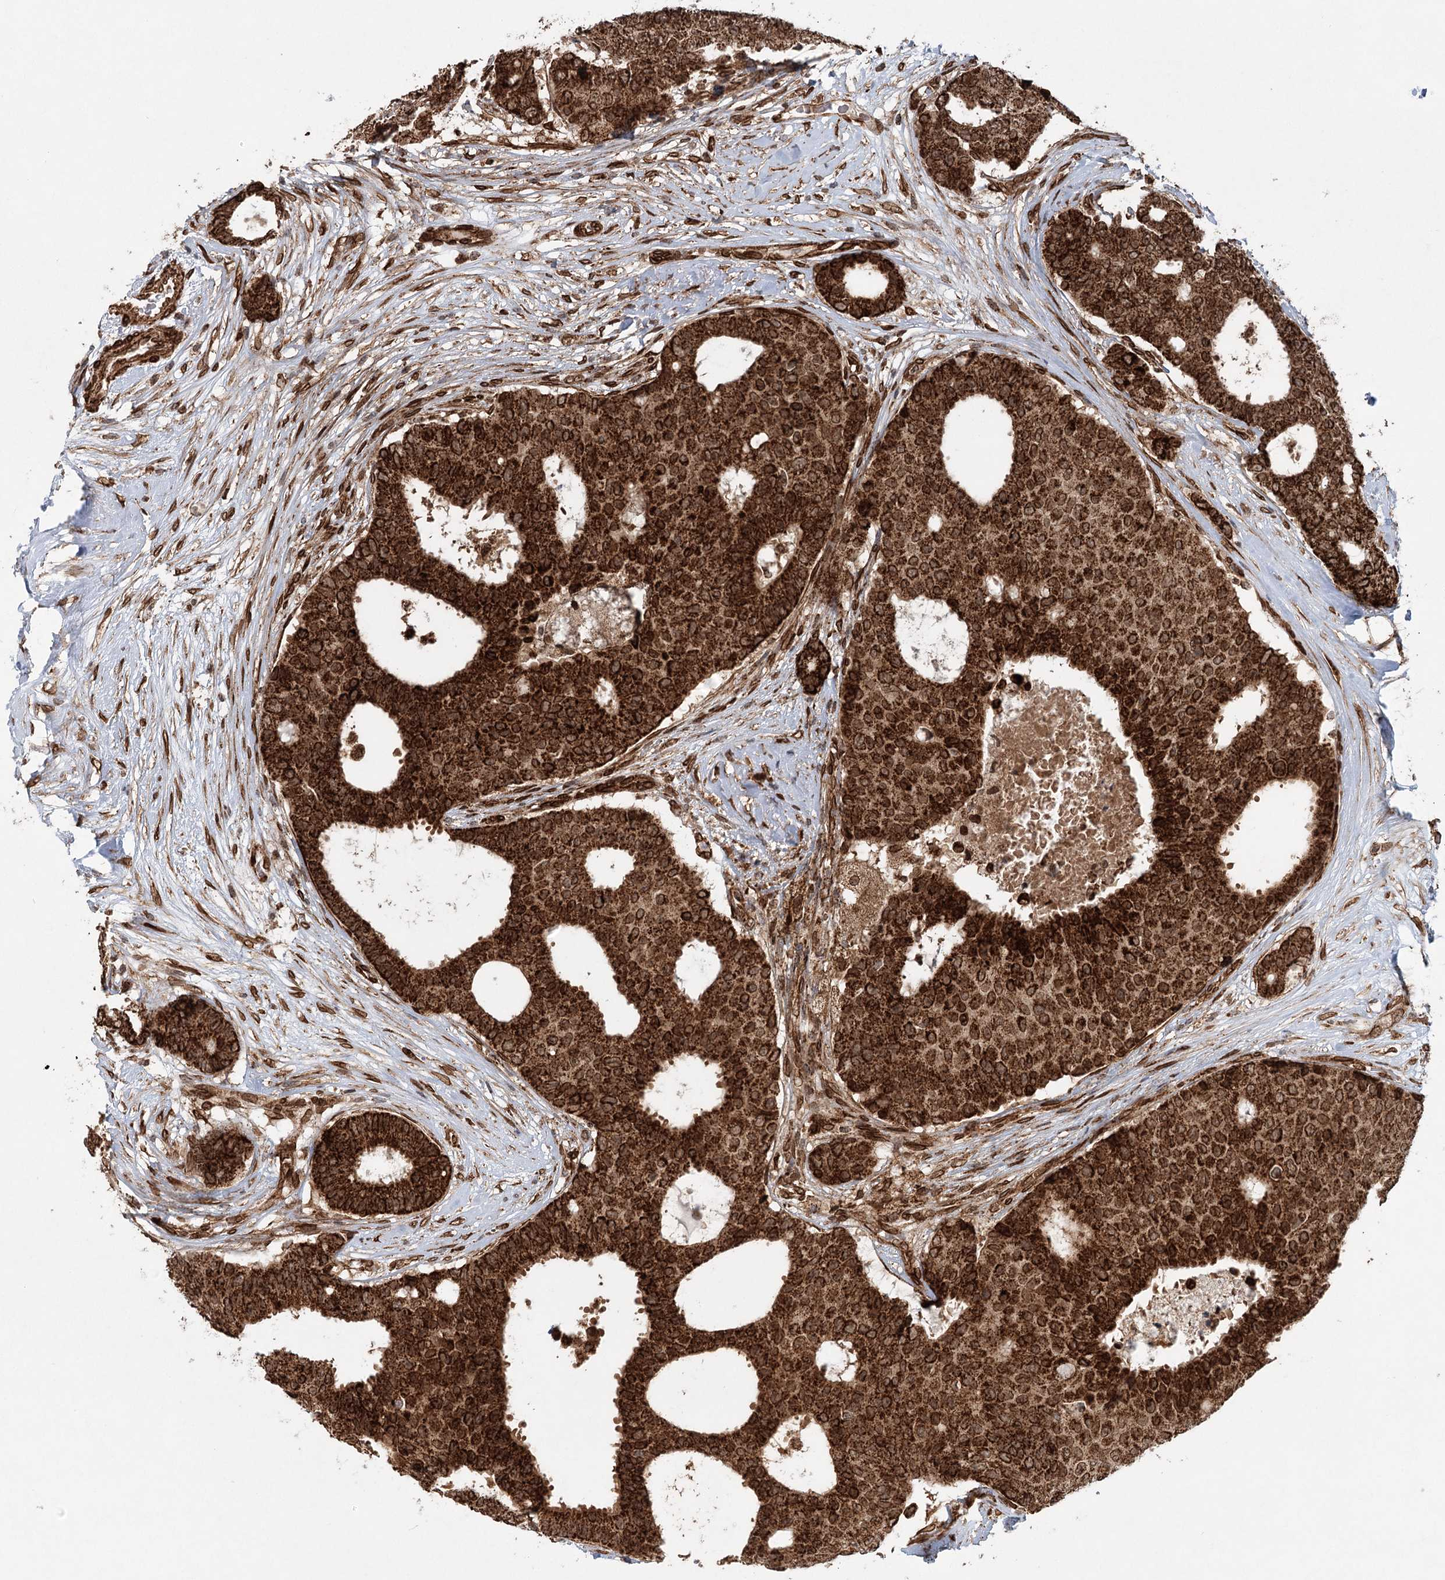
{"staining": {"intensity": "strong", "quantity": ">75%", "location": "cytoplasmic/membranous"}, "tissue": "breast cancer", "cell_type": "Tumor cells", "image_type": "cancer", "snomed": [{"axis": "morphology", "description": "Duct carcinoma"}, {"axis": "topography", "description": "Breast"}], "caption": "This is a micrograph of immunohistochemistry (IHC) staining of breast infiltrating ductal carcinoma, which shows strong positivity in the cytoplasmic/membranous of tumor cells.", "gene": "BCKDHA", "patient": {"sex": "female", "age": 75}}